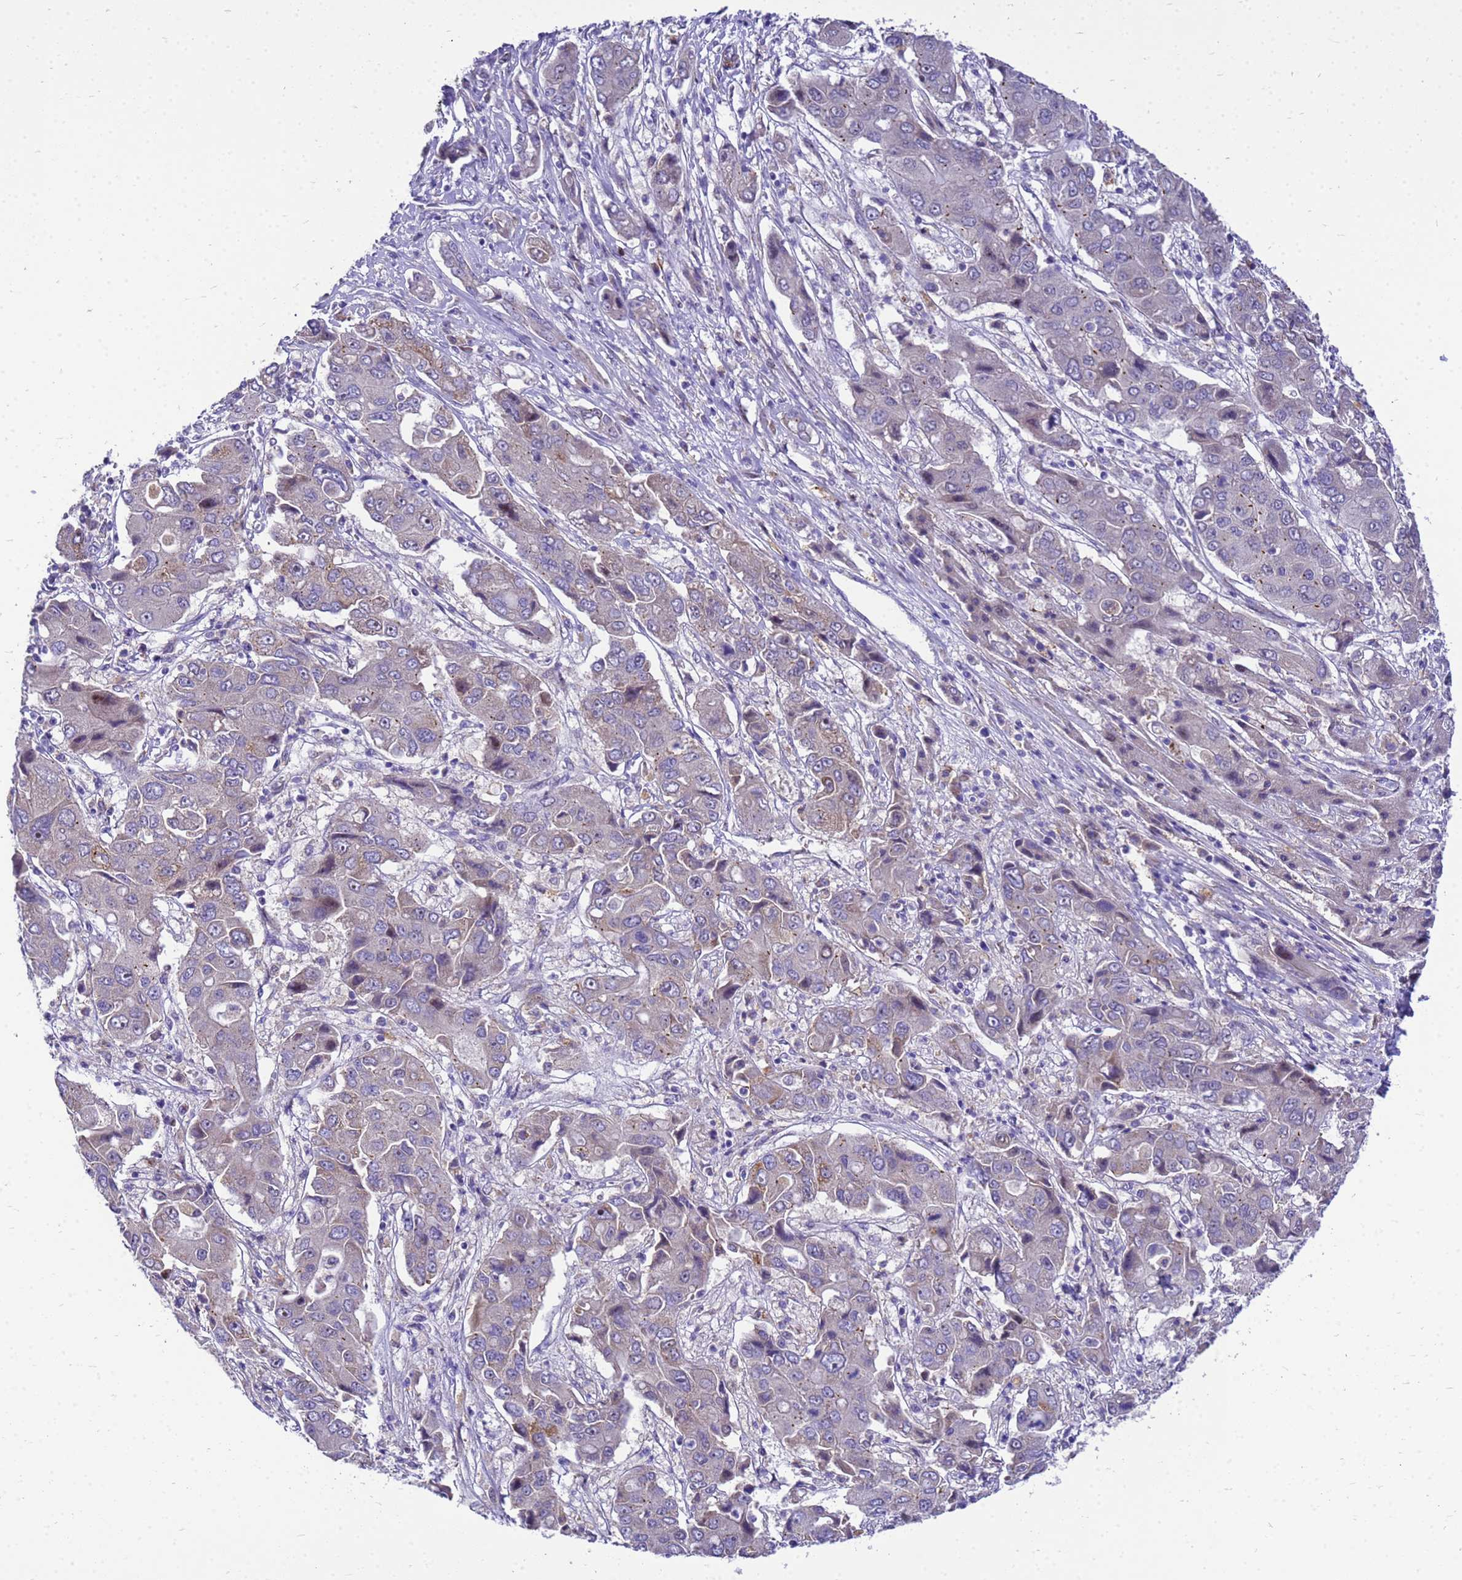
{"staining": {"intensity": "weak", "quantity": "<25%", "location": "cytoplasmic/membranous"}, "tissue": "liver cancer", "cell_type": "Tumor cells", "image_type": "cancer", "snomed": [{"axis": "morphology", "description": "Cholangiocarcinoma"}, {"axis": "topography", "description": "Liver"}], "caption": "The image shows no significant expression in tumor cells of liver cancer (cholangiocarcinoma).", "gene": "POP7", "patient": {"sex": "male", "age": 67}}